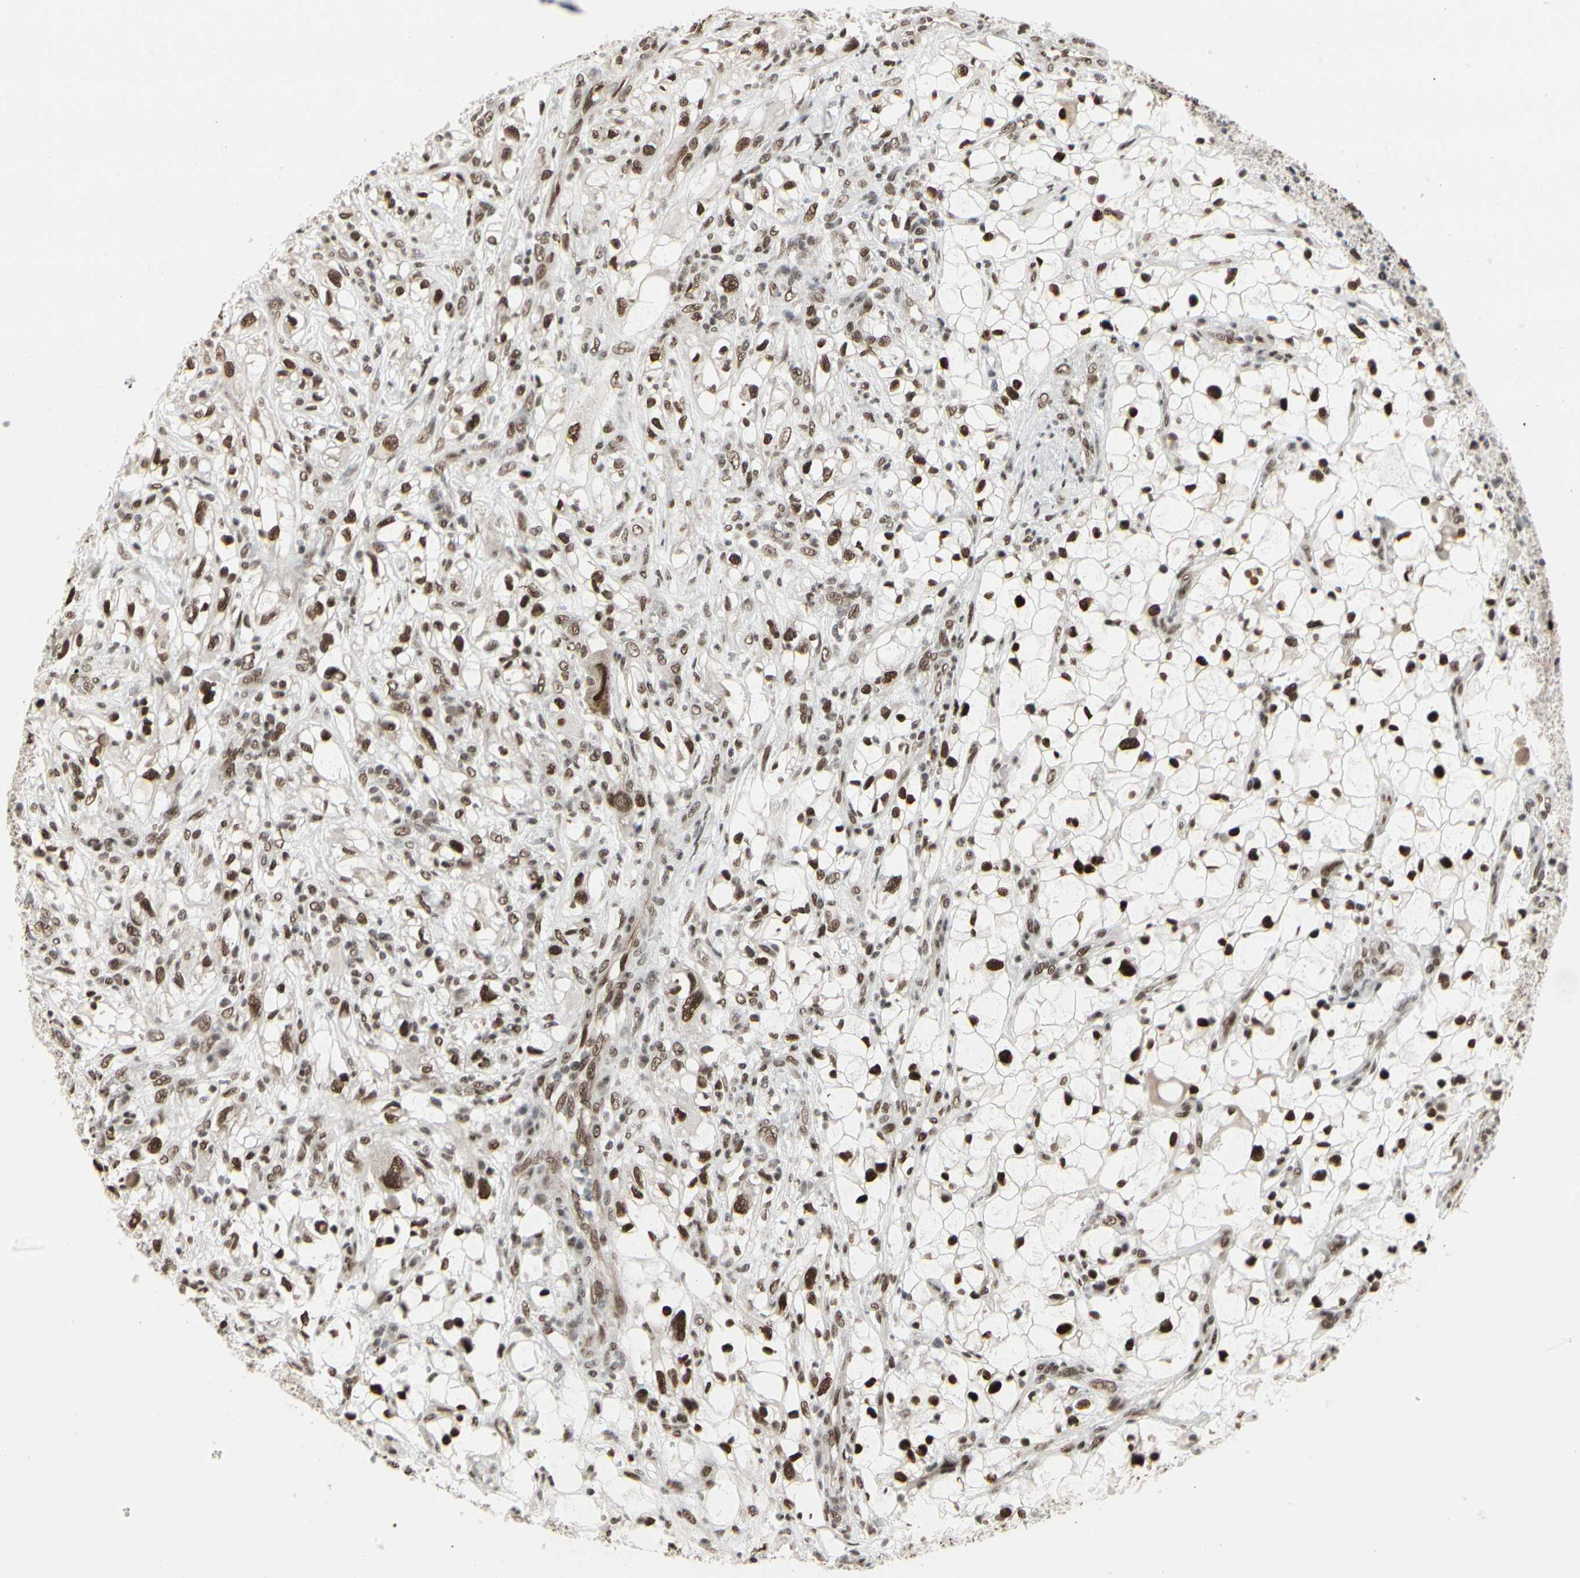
{"staining": {"intensity": "strong", "quantity": ">75%", "location": "nuclear"}, "tissue": "renal cancer", "cell_type": "Tumor cells", "image_type": "cancer", "snomed": [{"axis": "morphology", "description": "Adenocarcinoma, NOS"}, {"axis": "topography", "description": "Kidney"}], "caption": "Protein expression analysis of human renal adenocarcinoma reveals strong nuclear expression in approximately >75% of tumor cells. (DAB (3,3'-diaminobenzidine) = brown stain, brightfield microscopy at high magnification).", "gene": "HMG20A", "patient": {"sex": "female", "age": 60}}